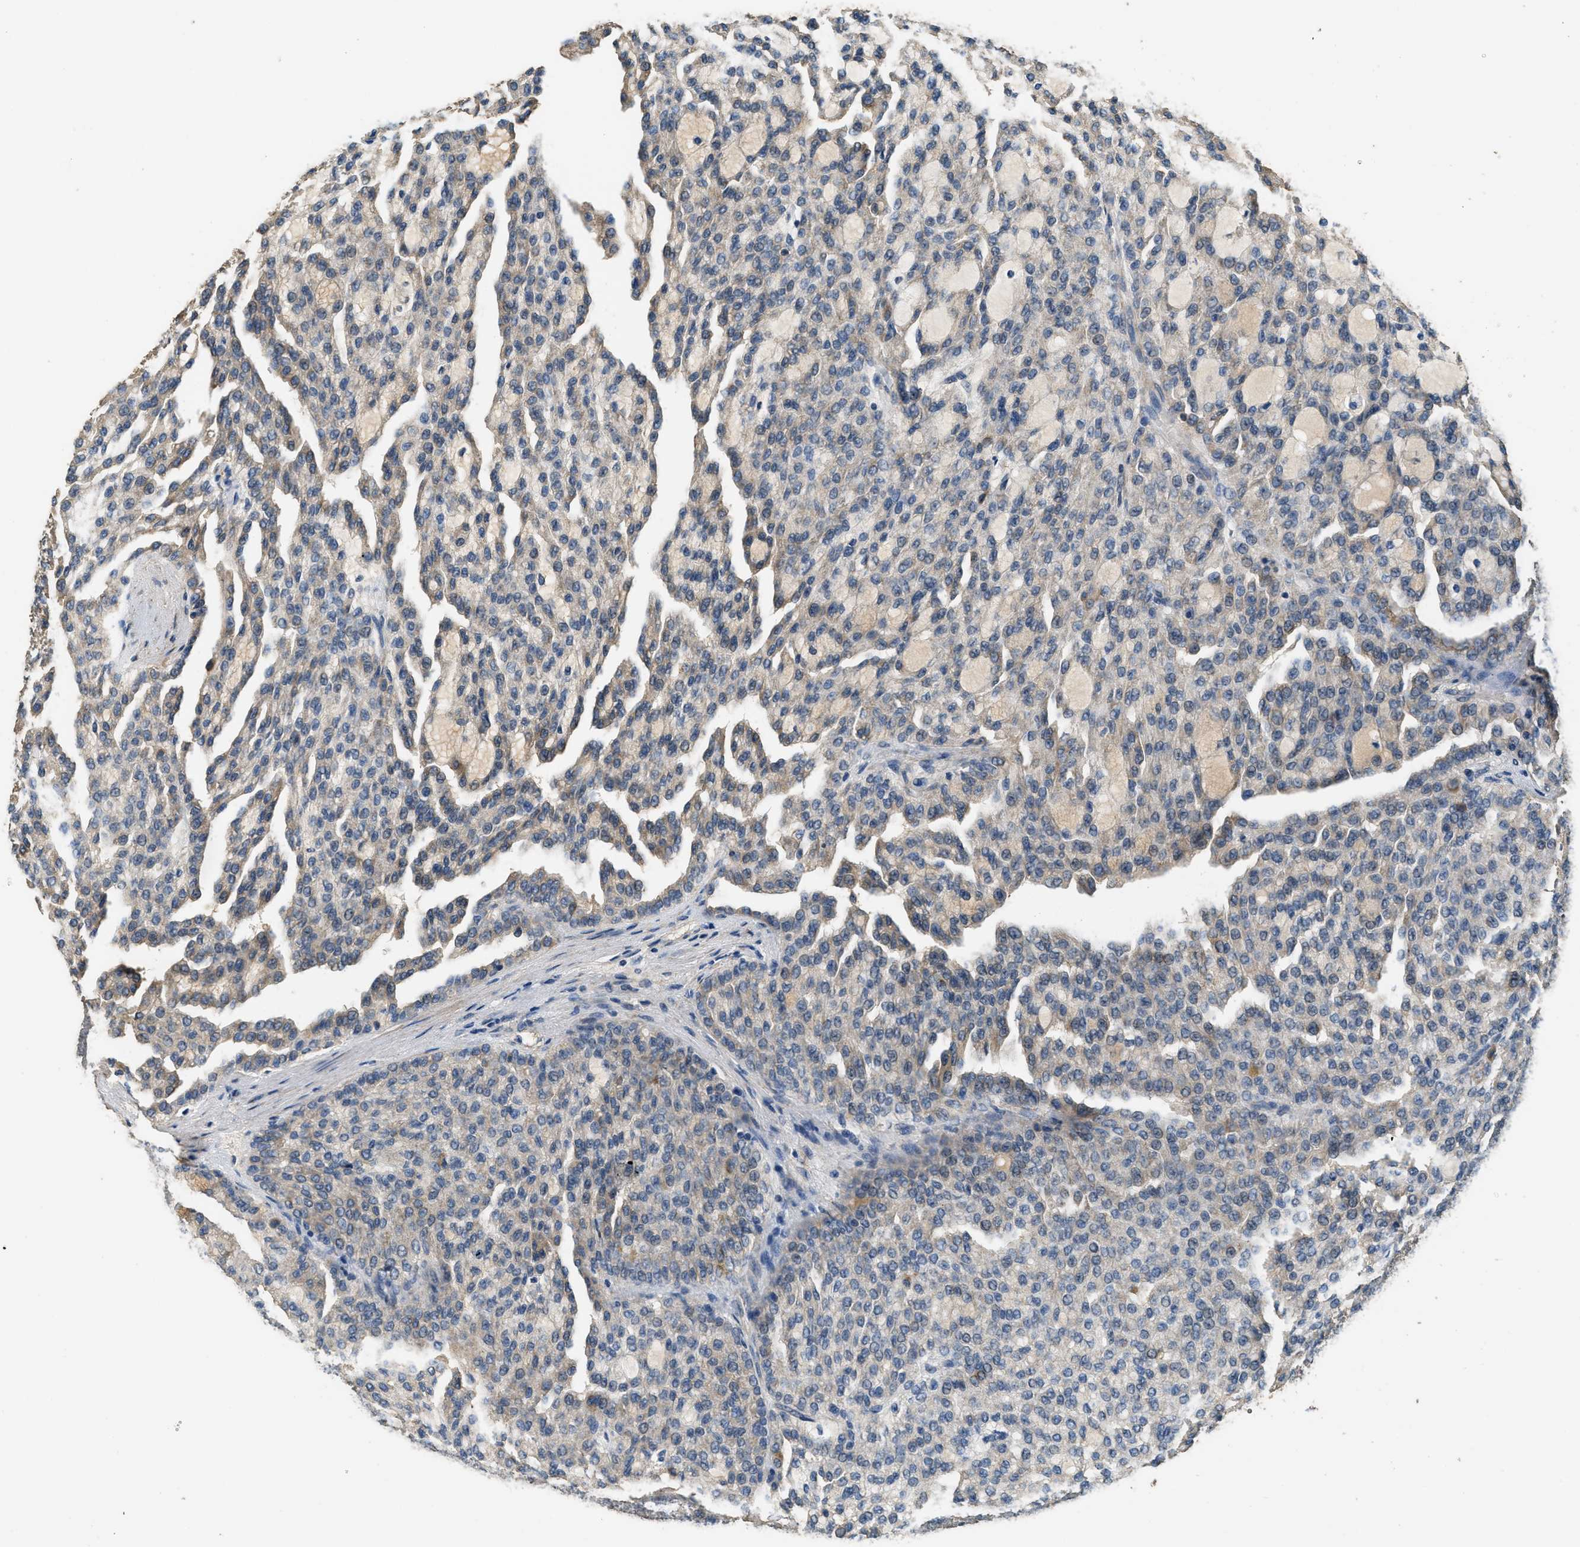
{"staining": {"intensity": "weak", "quantity": "25%-75%", "location": "cytoplasmic/membranous"}, "tissue": "renal cancer", "cell_type": "Tumor cells", "image_type": "cancer", "snomed": [{"axis": "morphology", "description": "Adenocarcinoma, NOS"}, {"axis": "topography", "description": "Kidney"}], "caption": "A photomicrograph of human renal cancer stained for a protein exhibits weak cytoplasmic/membranous brown staining in tumor cells.", "gene": "THBS2", "patient": {"sex": "male", "age": 63}}